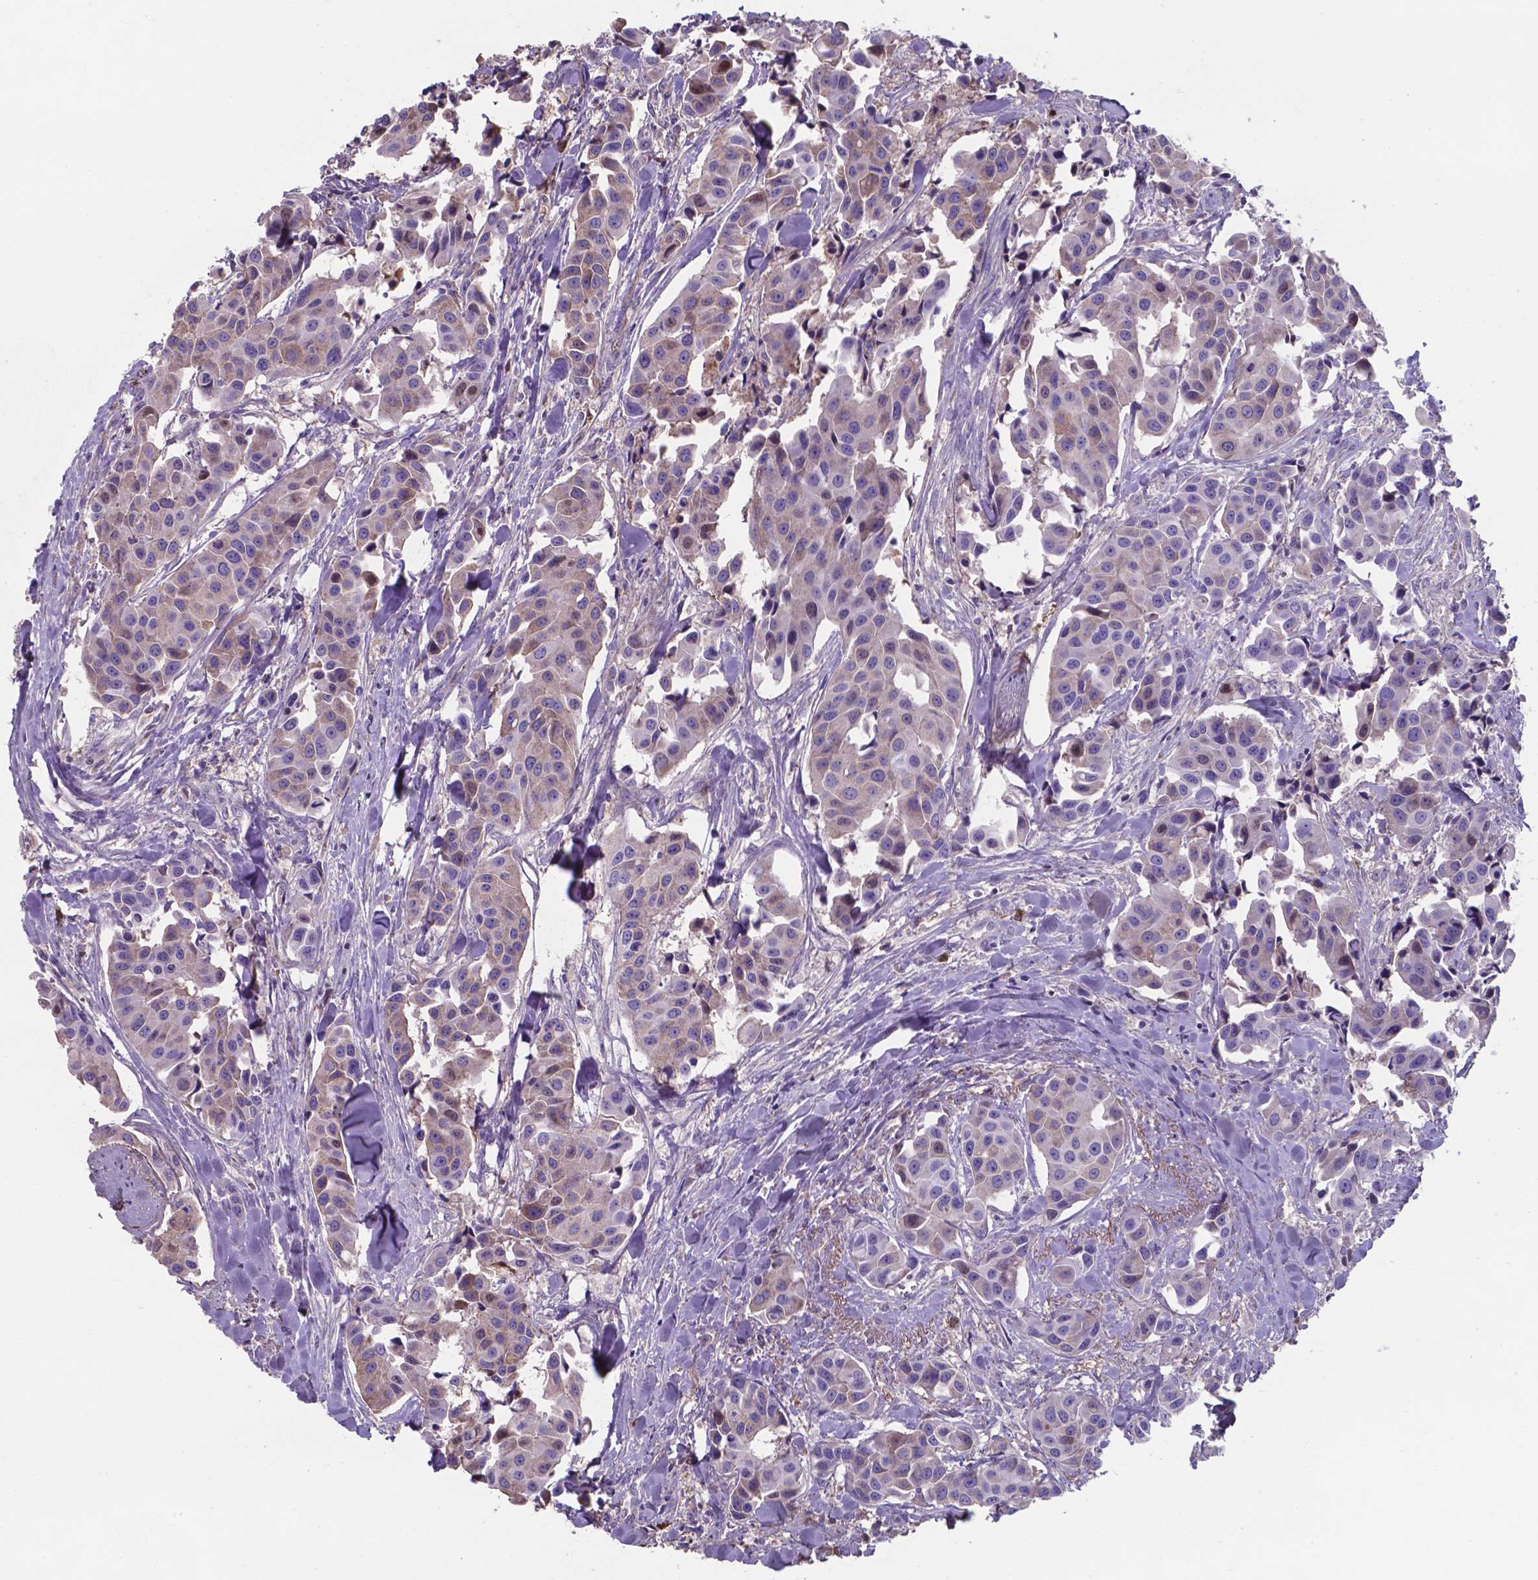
{"staining": {"intensity": "moderate", "quantity": ">75%", "location": "cytoplasmic/membranous"}, "tissue": "head and neck cancer", "cell_type": "Tumor cells", "image_type": "cancer", "snomed": [{"axis": "morphology", "description": "Adenocarcinoma, NOS"}, {"axis": "topography", "description": "Head-Neck"}], "caption": "The image exhibits immunohistochemical staining of head and neck cancer. There is moderate cytoplasmic/membranous positivity is present in approximately >75% of tumor cells.", "gene": "SERPINA1", "patient": {"sex": "male", "age": 76}}